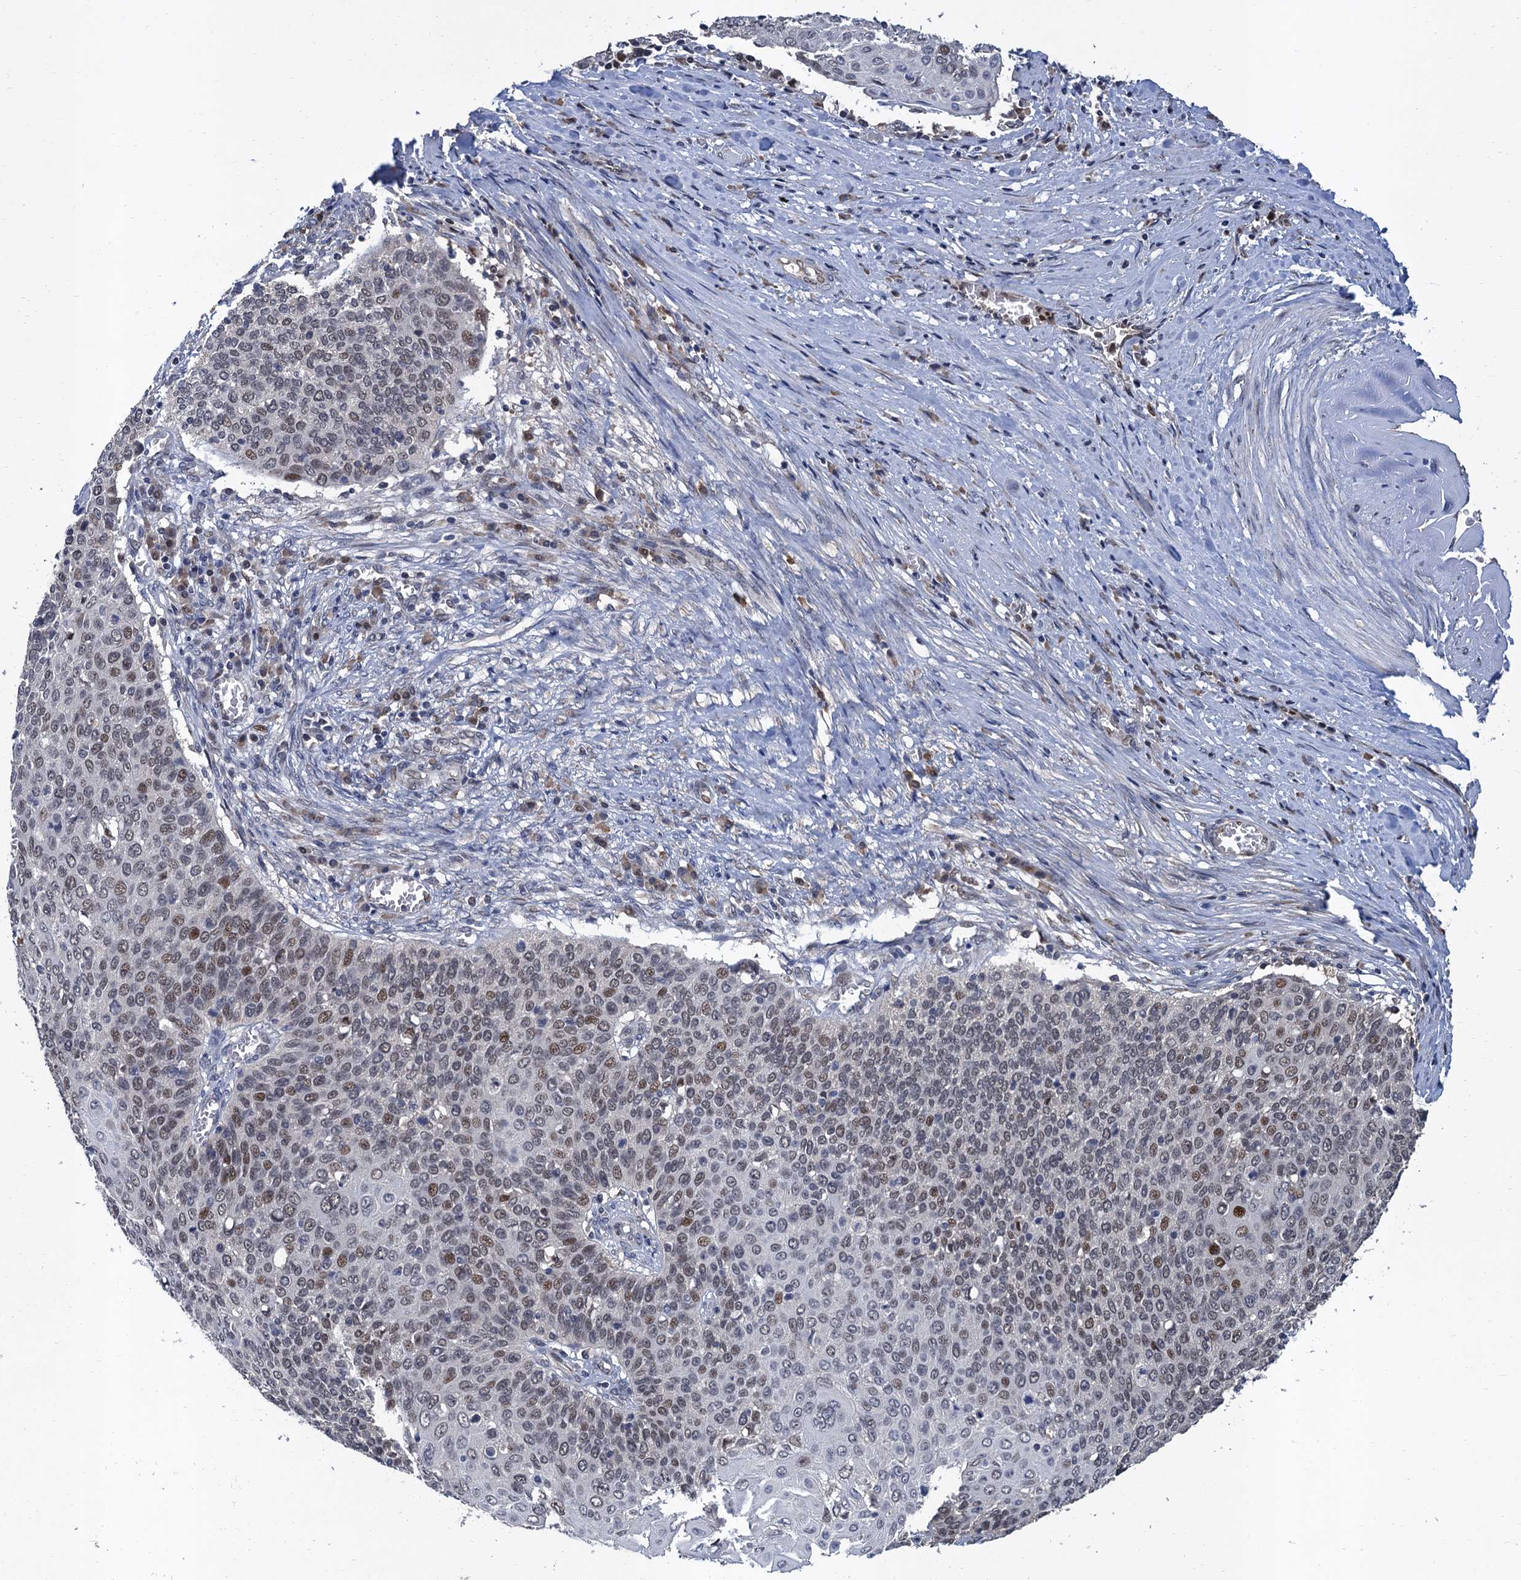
{"staining": {"intensity": "moderate", "quantity": "<25%", "location": "nuclear"}, "tissue": "cervical cancer", "cell_type": "Tumor cells", "image_type": "cancer", "snomed": [{"axis": "morphology", "description": "Squamous cell carcinoma, NOS"}, {"axis": "topography", "description": "Cervix"}], "caption": "Brown immunohistochemical staining in cervical cancer shows moderate nuclear expression in about <25% of tumor cells.", "gene": "TSEN34", "patient": {"sex": "female", "age": 39}}